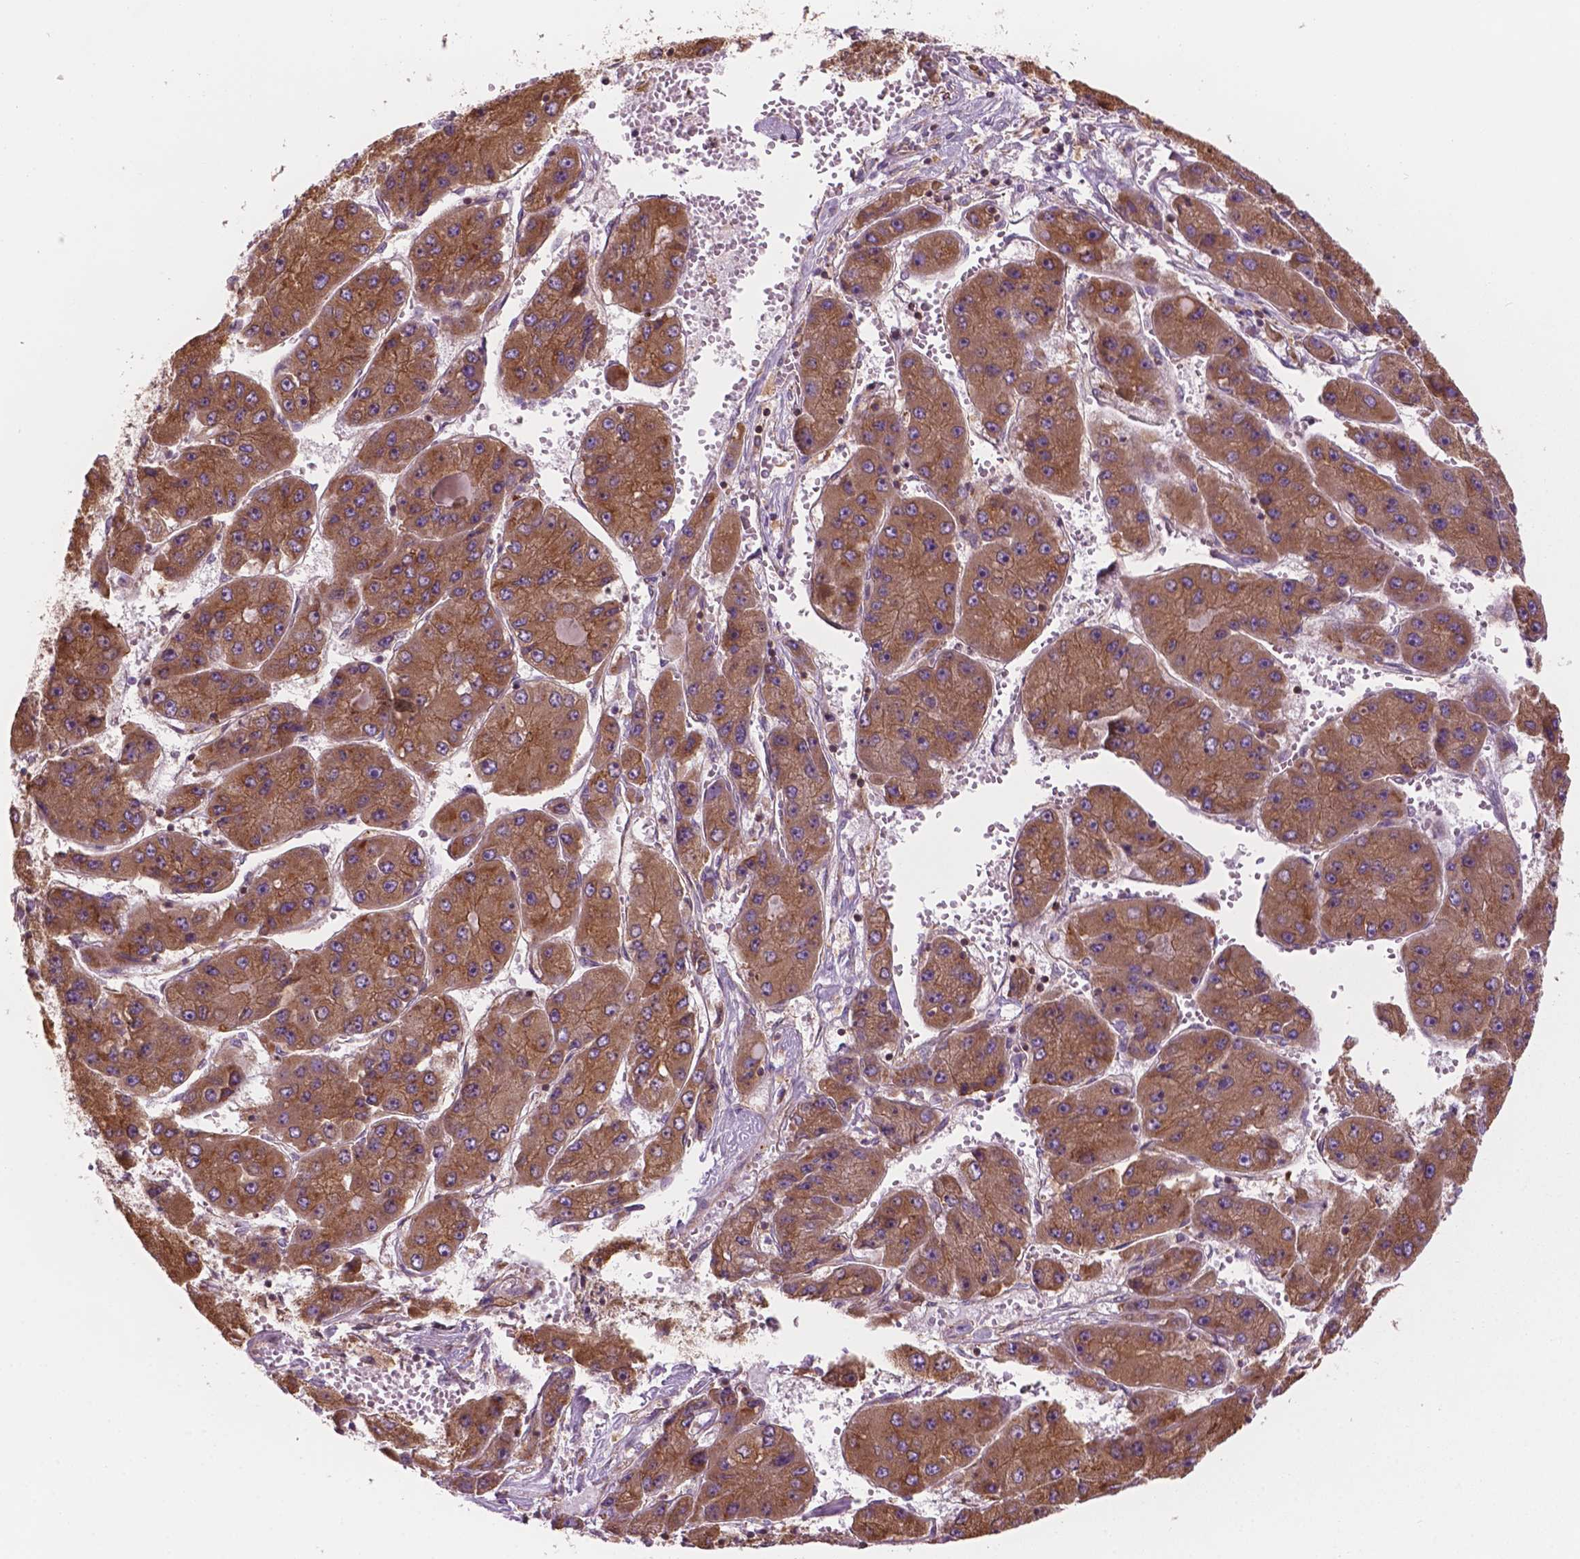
{"staining": {"intensity": "moderate", "quantity": ">75%", "location": "cytoplasmic/membranous"}, "tissue": "liver cancer", "cell_type": "Tumor cells", "image_type": "cancer", "snomed": [{"axis": "morphology", "description": "Carcinoma, Hepatocellular, NOS"}, {"axis": "topography", "description": "Liver"}], "caption": "Moderate cytoplasmic/membranous expression for a protein is present in about >75% of tumor cells of liver cancer (hepatocellular carcinoma) using immunohistochemistry (IHC).", "gene": "SURF4", "patient": {"sex": "female", "age": 61}}